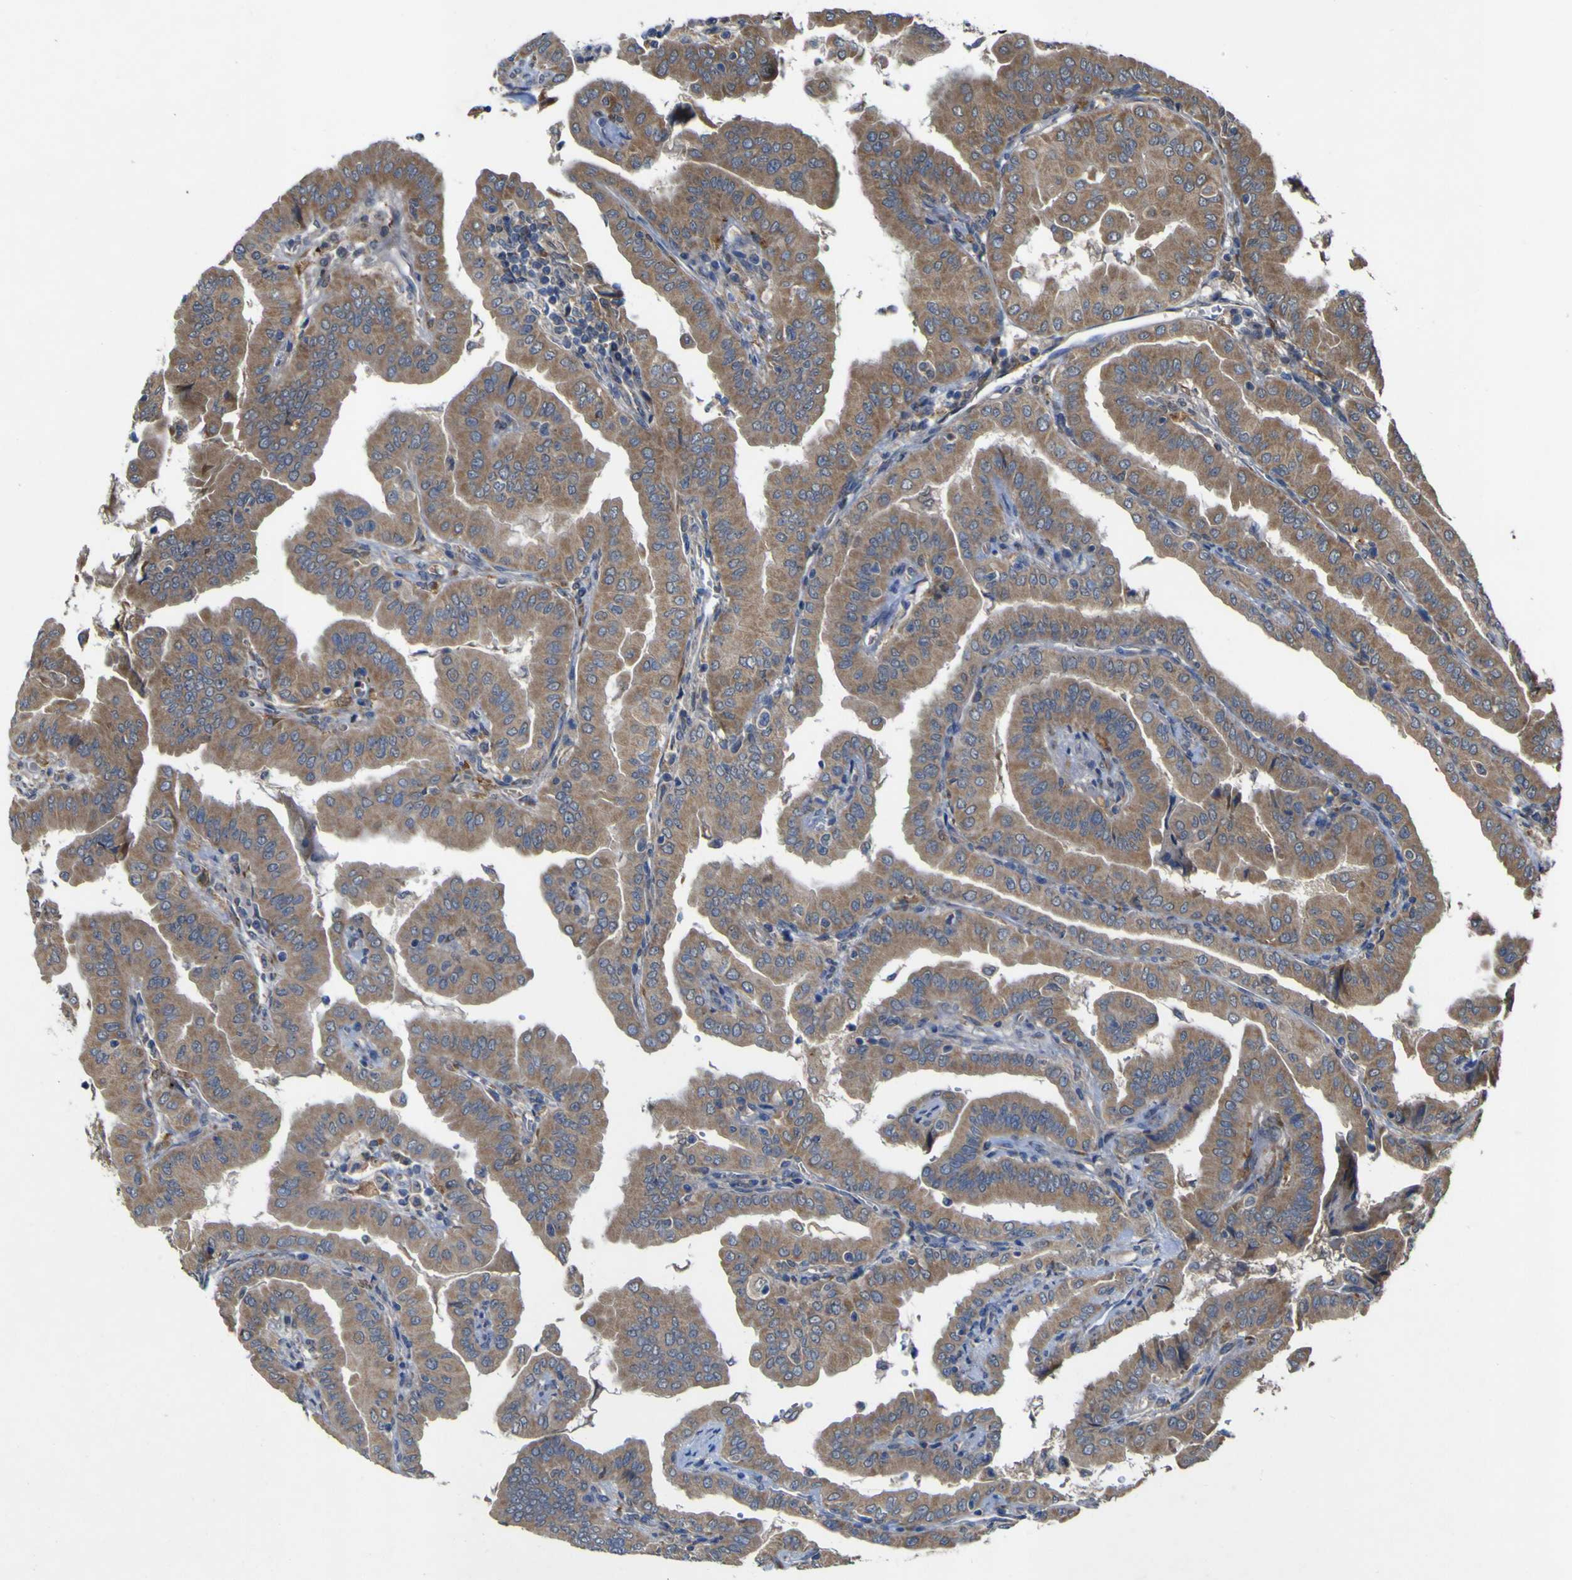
{"staining": {"intensity": "moderate", "quantity": ">75%", "location": "cytoplasmic/membranous"}, "tissue": "thyroid cancer", "cell_type": "Tumor cells", "image_type": "cancer", "snomed": [{"axis": "morphology", "description": "Papillary adenocarcinoma, NOS"}, {"axis": "topography", "description": "Thyroid gland"}], "caption": "Papillary adenocarcinoma (thyroid) tissue exhibits moderate cytoplasmic/membranous staining in approximately >75% of tumor cells, visualized by immunohistochemistry.", "gene": "IRAK2", "patient": {"sex": "male", "age": 33}}